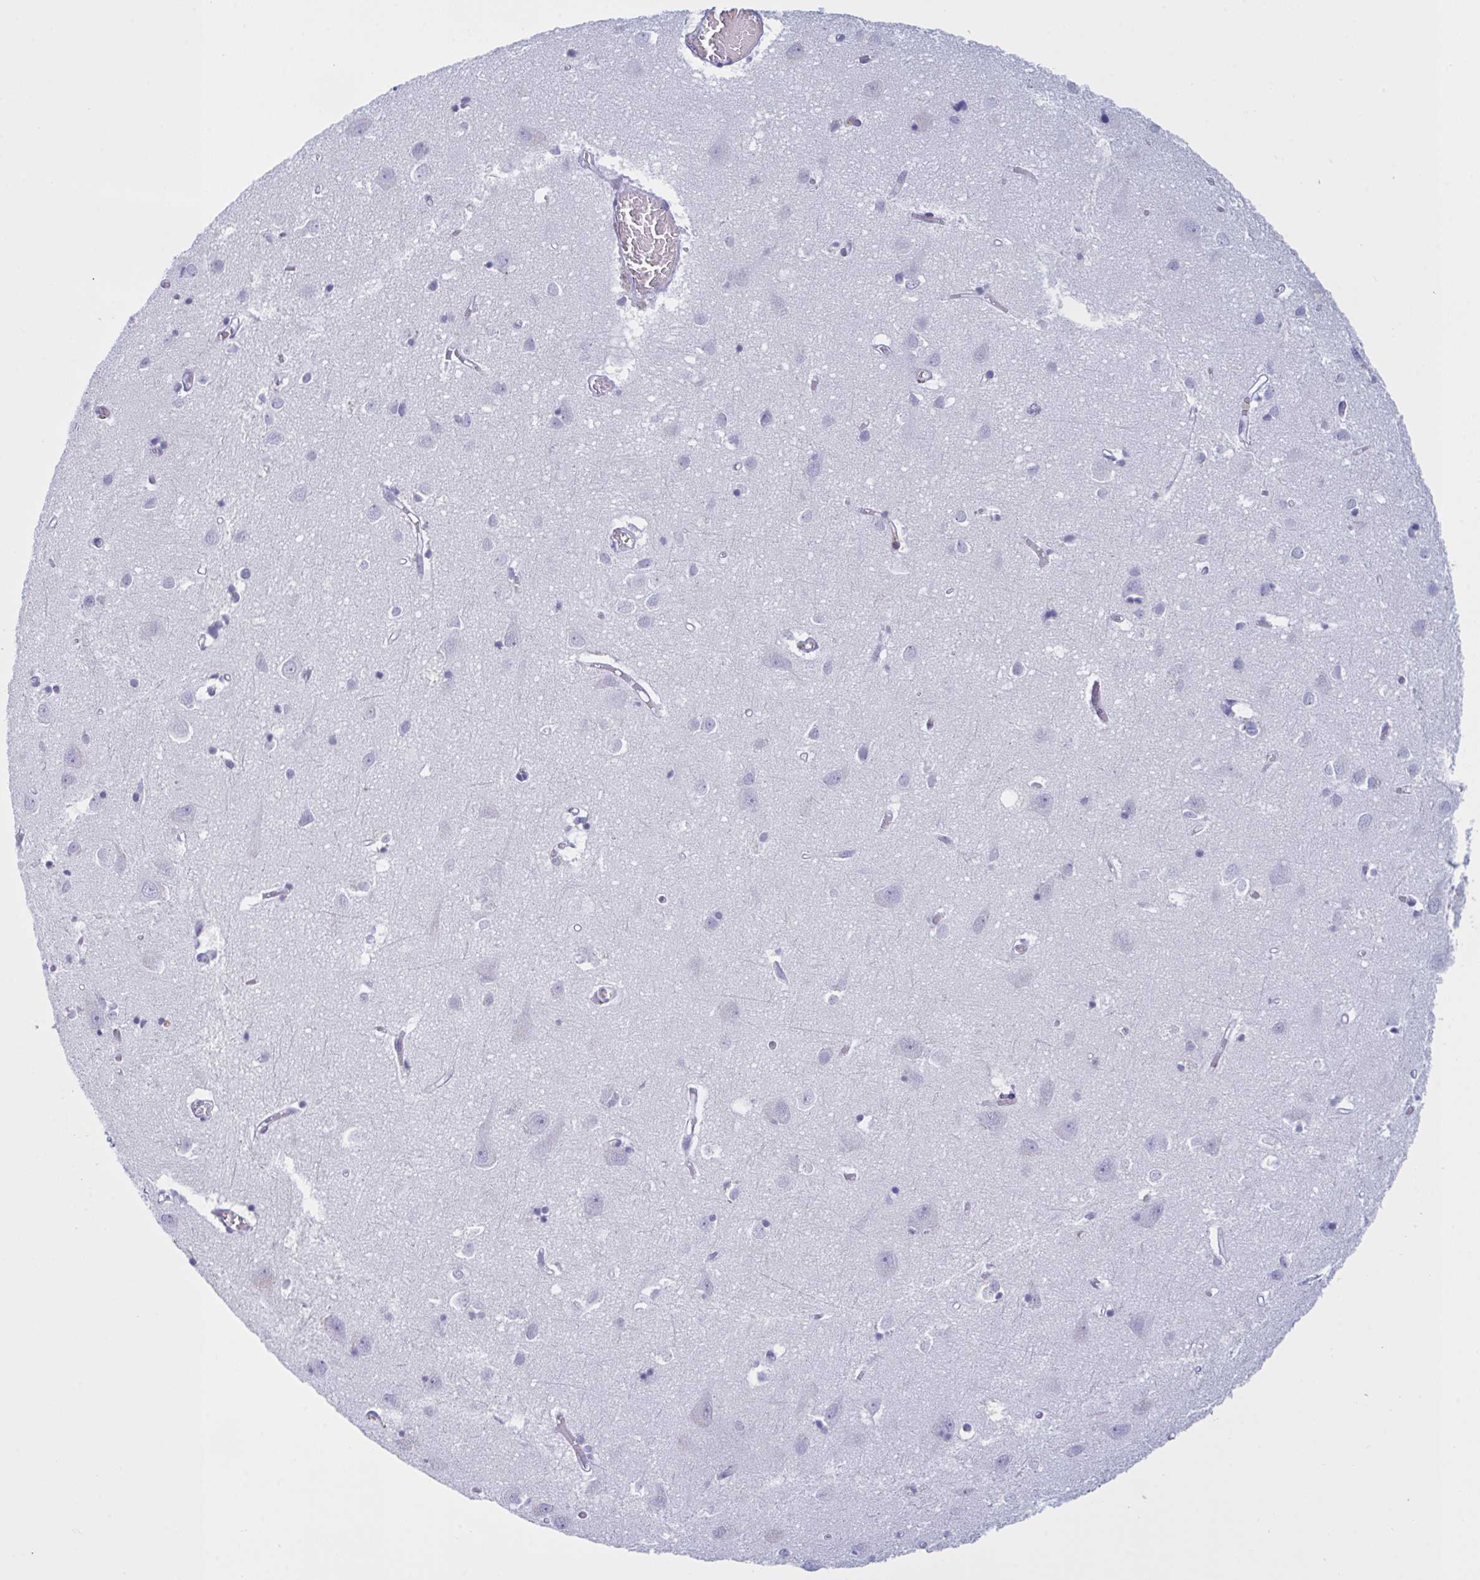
{"staining": {"intensity": "negative", "quantity": "none", "location": "none"}, "tissue": "cerebral cortex", "cell_type": "Endothelial cells", "image_type": "normal", "snomed": [{"axis": "morphology", "description": "Normal tissue, NOS"}, {"axis": "topography", "description": "Cerebral cortex"}], "caption": "DAB immunohistochemical staining of unremarkable cerebral cortex reveals no significant staining in endothelial cells. Nuclei are stained in blue.", "gene": "MYO1F", "patient": {"sex": "male", "age": 70}}